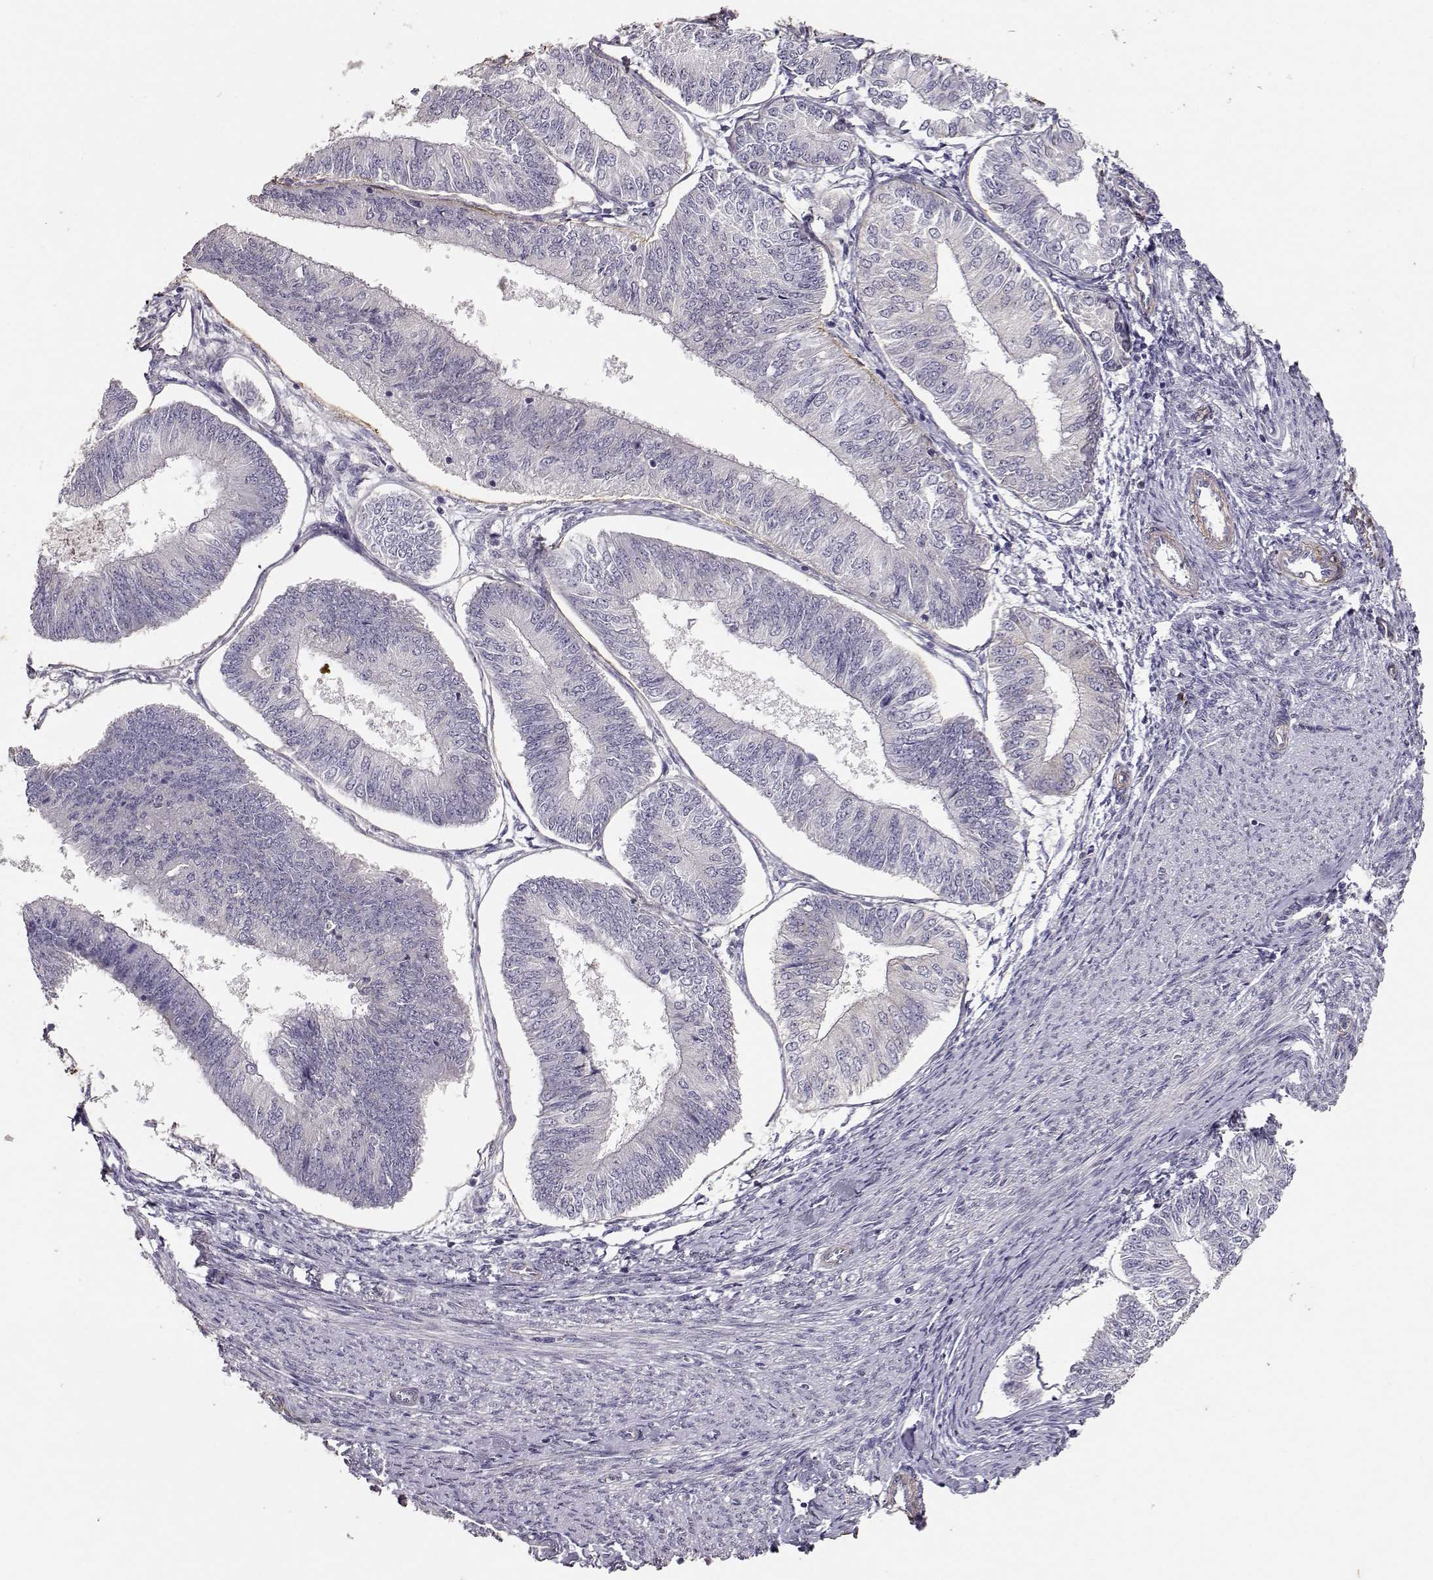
{"staining": {"intensity": "negative", "quantity": "none", "location": "none"}, "tissue": "endometrial cancer", "cell_type": "Tumor cells", "image_type": "cancer", "snomed": [{"axis": "morphology", "description": "Adenocarcinoma, NOS"}, {"axis": "topography", "description": "Endometrium"}], "caption": "A high-resolution micrograph shows immunohistochemistry staining of endometrial adenocarcinoma, which displays no significant staining in tumor cells.", "gene": "LAMA5", "patient": {"sex": "female", "age": 58}}